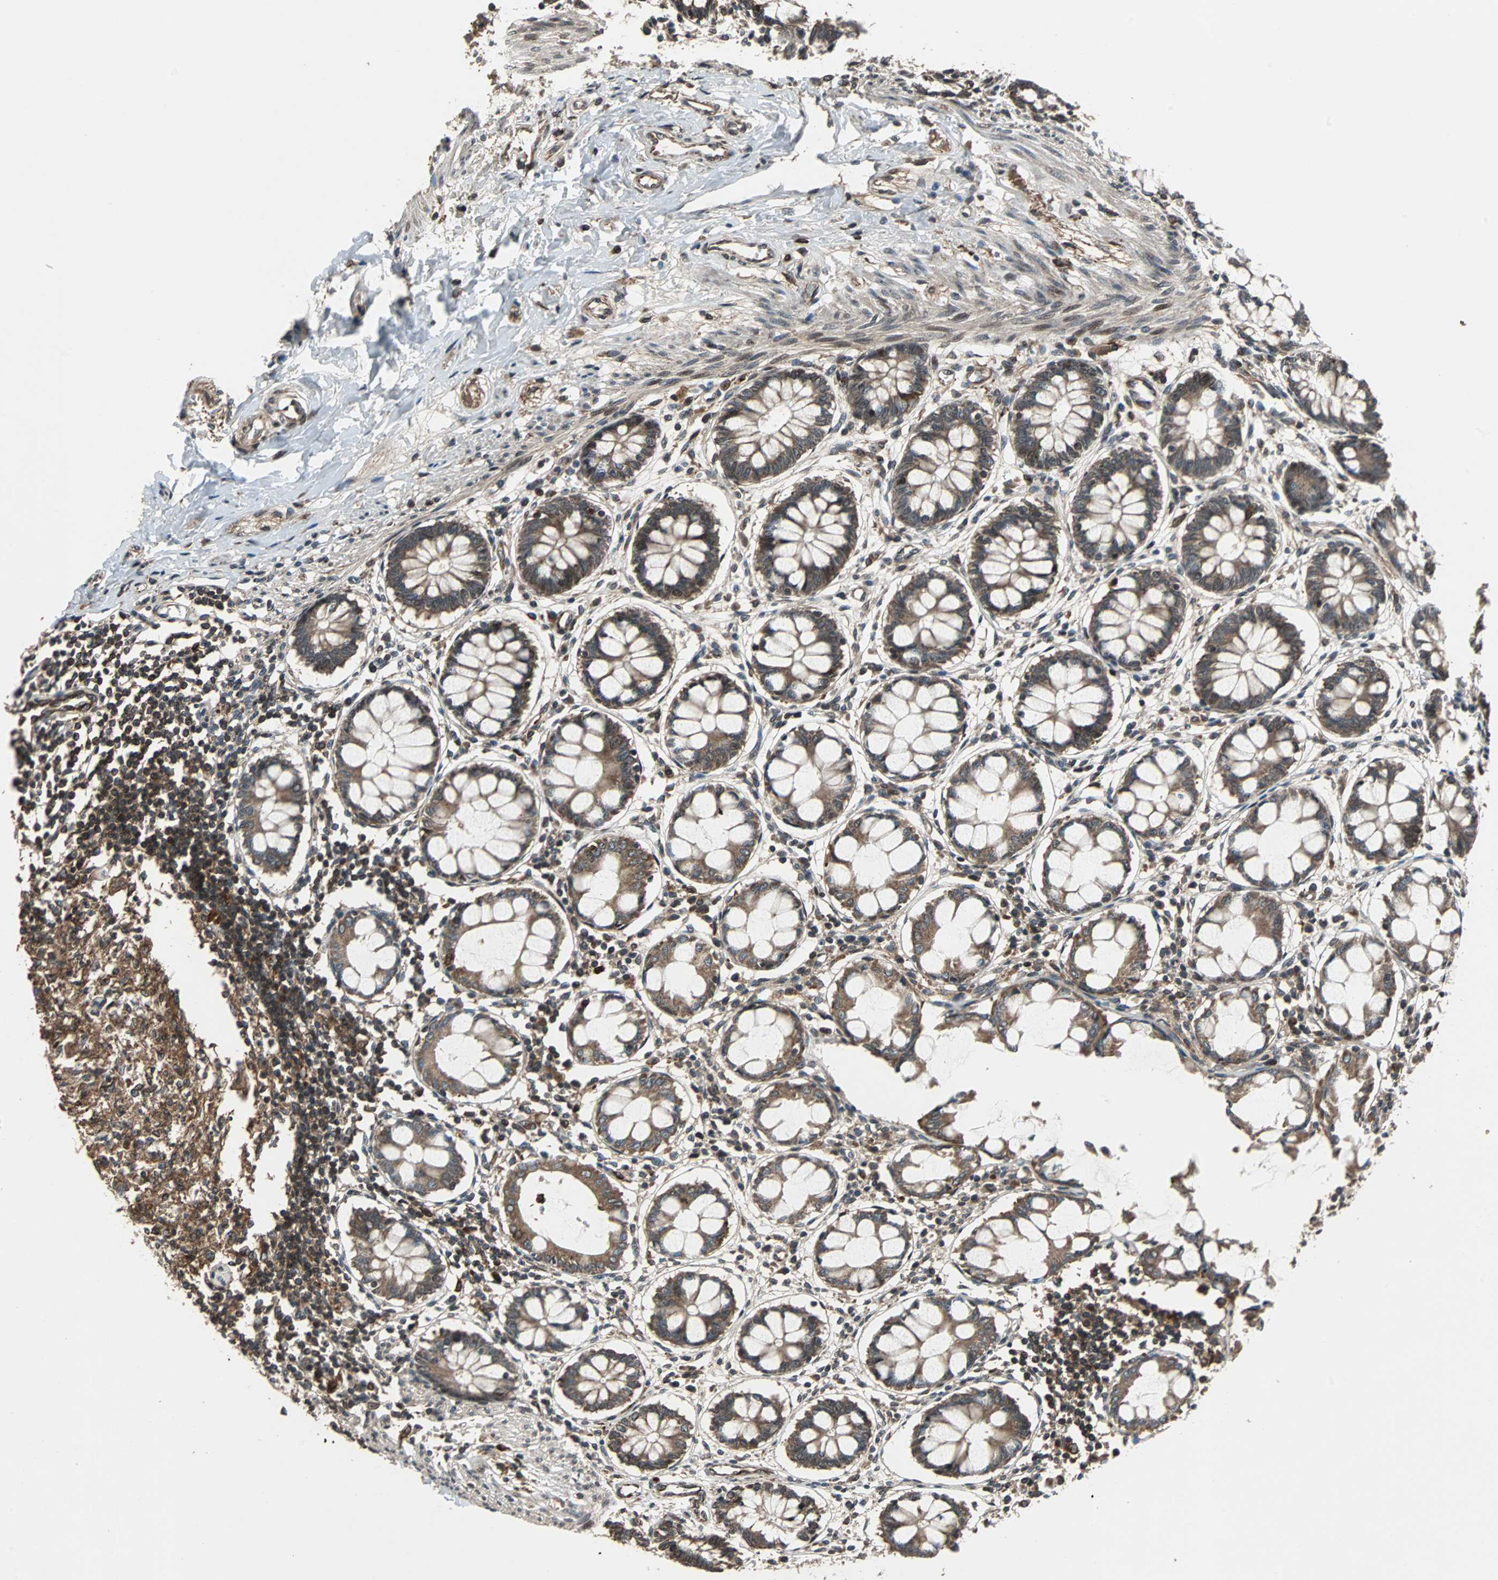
{"staining": {"intensity": "moderate", "quantity": ">75%", "location": "cytoplasmic/membranous"}, "tissue": "colon", "cell_type": "Endothelial cells", "image_type": "normal", "snomed": [{"axis": "morphology", "description": "Normal tissue, NOS"}, {"axis": "morphology", "description": "Adenocarcinoma, NOS"}, {"axis": "topography", "description": "Colon"}, {"axis": "topography", "description": "Peripheral nerve tissue"}], "caption": "Immunohistochemistry staining of normal colon, which reveals medium levels of moderate cytoplasmic/membranous expression in approximately >75% of endothelial cells indicating moderate cytoplasmic/membranous protein expression. The staining was performed using DAB (3,3'-diaminobenzidine) (brown) for protein detection and nuclei were counterstained in hematoxylin (blue).", "gene": "RAB7A", "patient": {"sex": "male", "age": 14}}